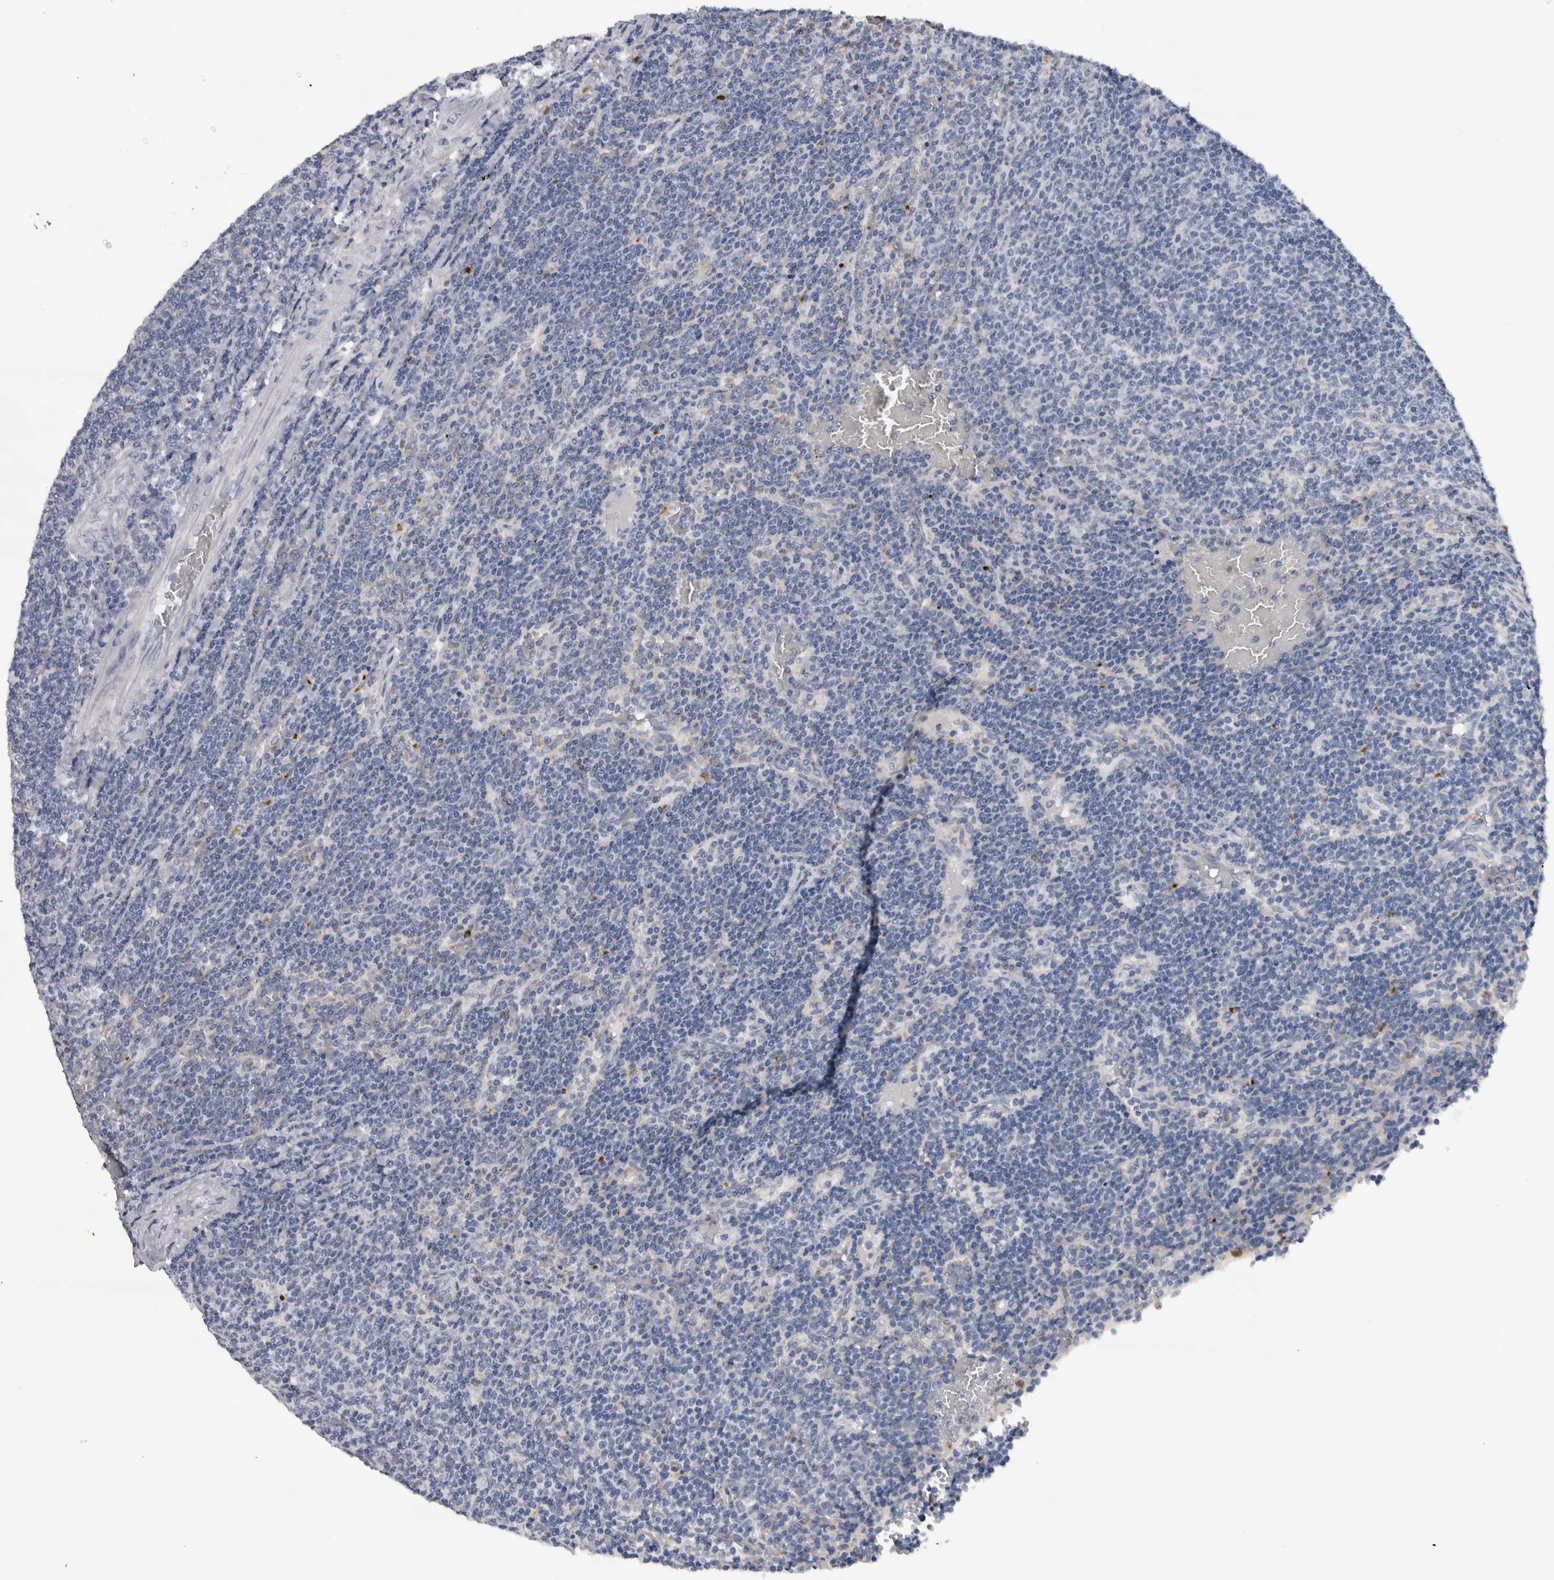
{"staining": {"intensity": "negative", "quantity": "none", "location": "none"}, "tissue": "lymphoma", "cell_type": "Tumor cells", "image_type": "cancer", "snomed": [{"axis": "morphology", "description": "Malignant lymphoma, non-Hodgkin's type, Low grade"}, {"axis": "topography", "description": "Spleen"}], "caption": "Immunohistochemistry micrograph of human lymphoma stained for a protein (brown), which reveals no positivity in tumor cells. (Stains: DAB immunohistochemistry (IHC) with hematoxylin counter stain, Microscopy: brightfield microscopy at high magnification).", "gene": "CD63", "patient": {"sex": "female", "age": 50}}